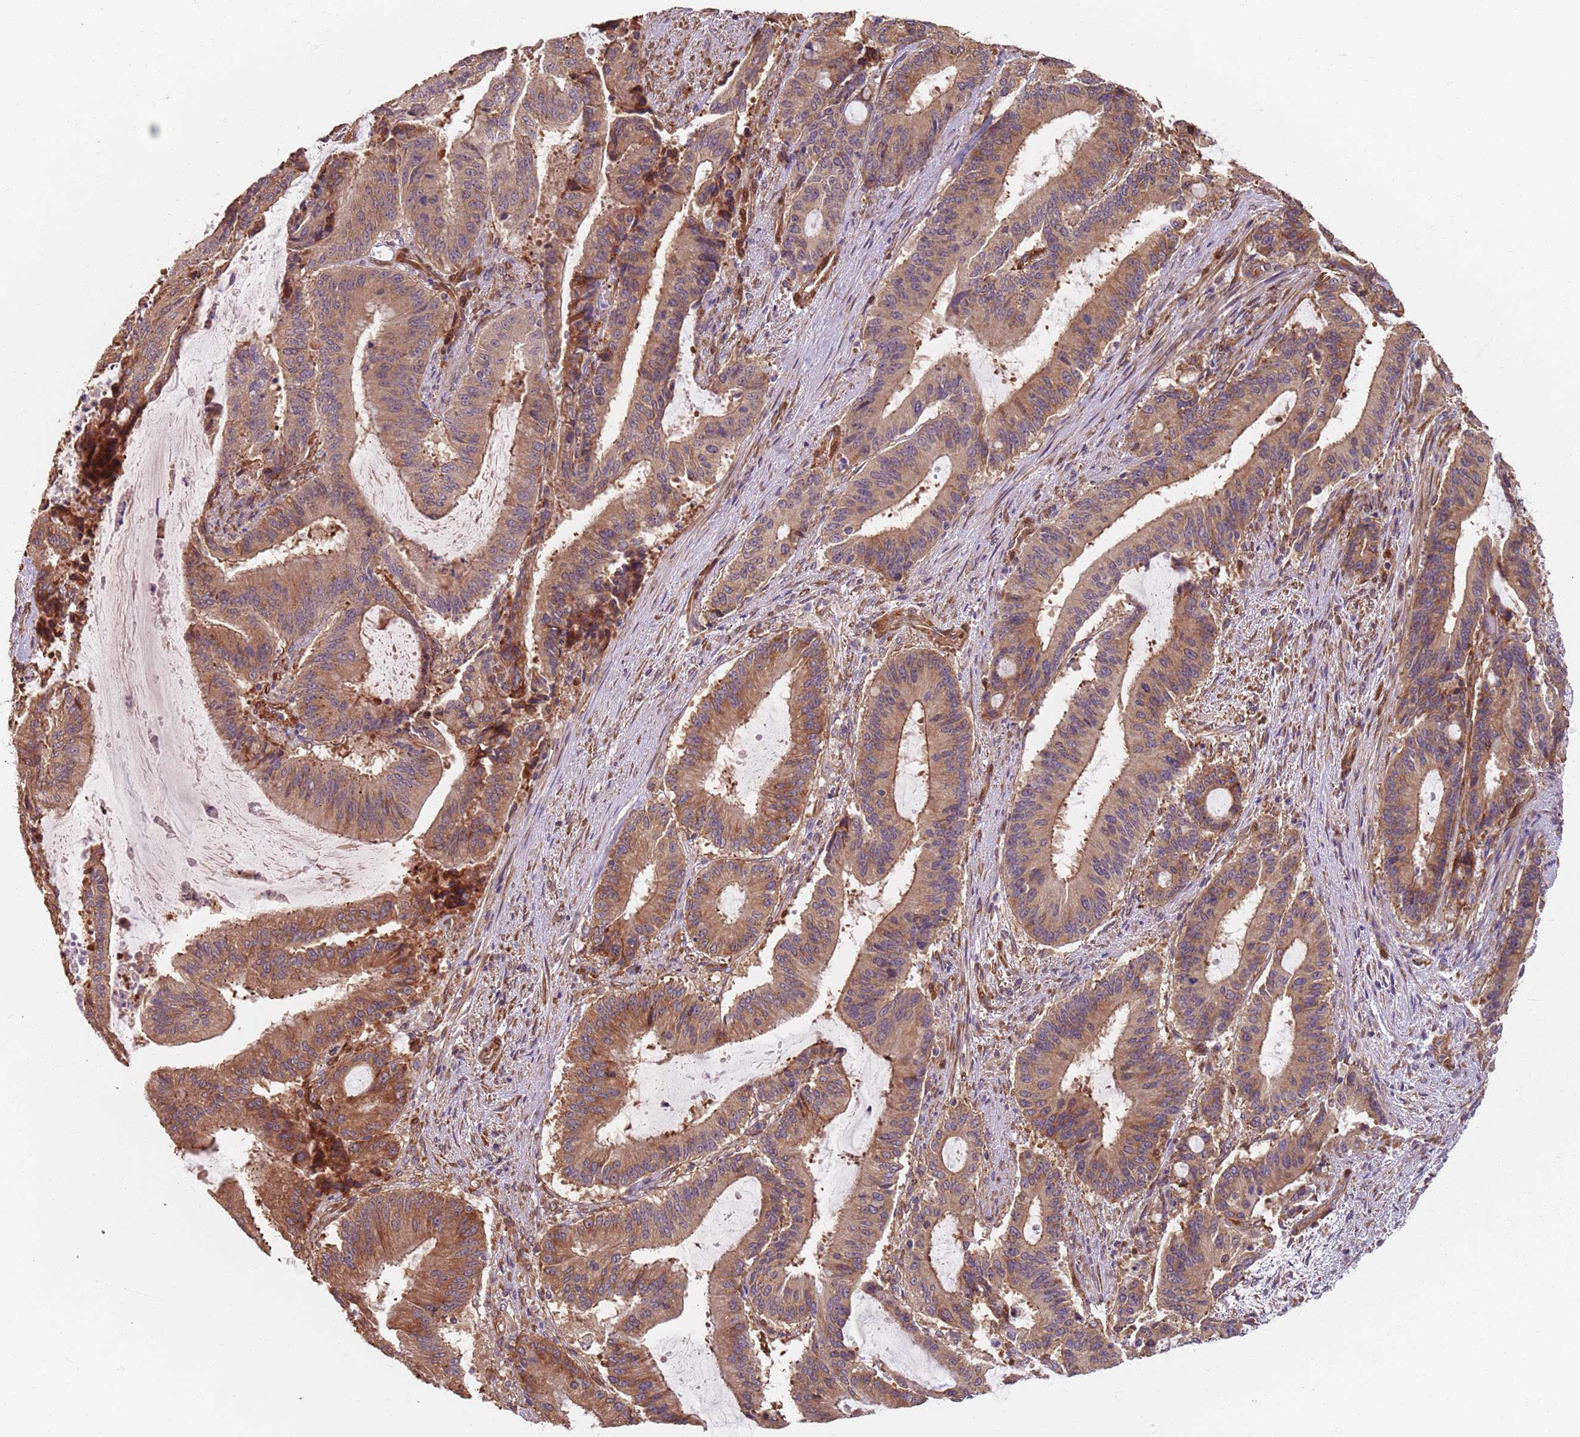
{"staining": {"intensity": "moderate", "quantity": ">75%", "location": "cytoplasmic/membranous"}, "tissue": "liver cancer", "cell_type": "Tumor cells", "image_type": "cancer", "snomed": [{"axis": "morphology", "description": "Normal tissue, NOS"}, {"axis": "morphology", "description": "Cholangiocarcinoma"}, {"axis": "topography", "description": "Liver"}, {"axis": "topography", "description": "Peripheral nerve tissue"}], "caption": "This histopathology image displays IHC staining of liver cholangiocarcinoma, with medium moderate cytoplasmic/membranous staining in approximately >75% of tumor cells.", "gene": "NOTCH3", "patient": {"sex": "female", "age": 73}}